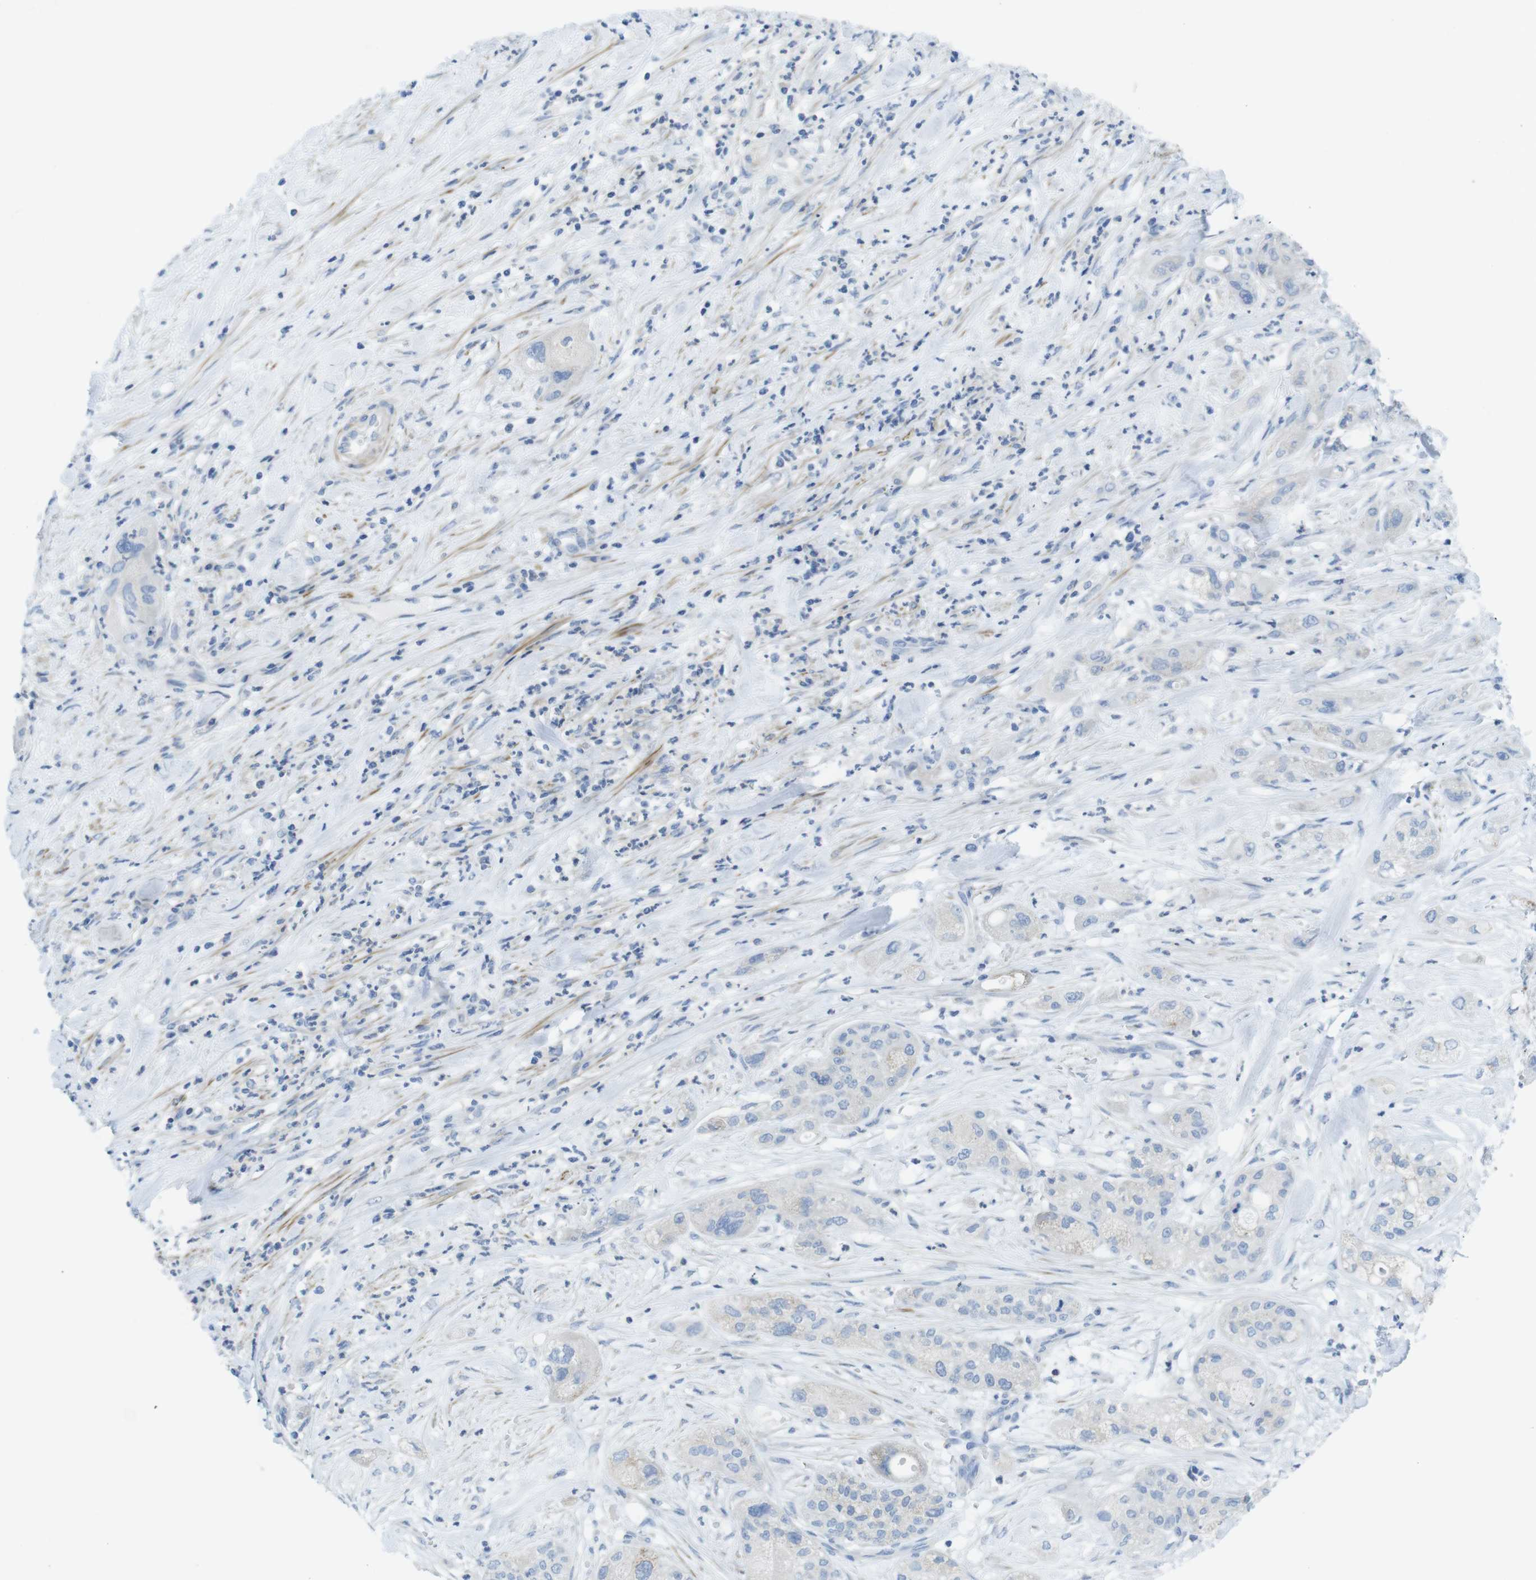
{"staining": {"intensity": "negative", "quantity": "none", "location": "none"}, "tissue": "pancreatic cancer", "cell_type": "Tumor cells", "image_type": "cancer", "snomed": [{"axis": "morphology", "description": "Adenocarcinoma, NOS"}, {"axis": "topography", "description": "Pancreas"}], "caption": "A histopathology image of pancreatic cancer stained for a protein shows no brown staining in tumor cells. The staining was performed using DAB (3,3'-diaminobenzidine) to visualize the protein expression in brown, while the nuclei were stained in blue with hematoxylin (Magnification: 20x).", "gene": "ASIC5", "patient": {"sex": "female", "age": 78}}